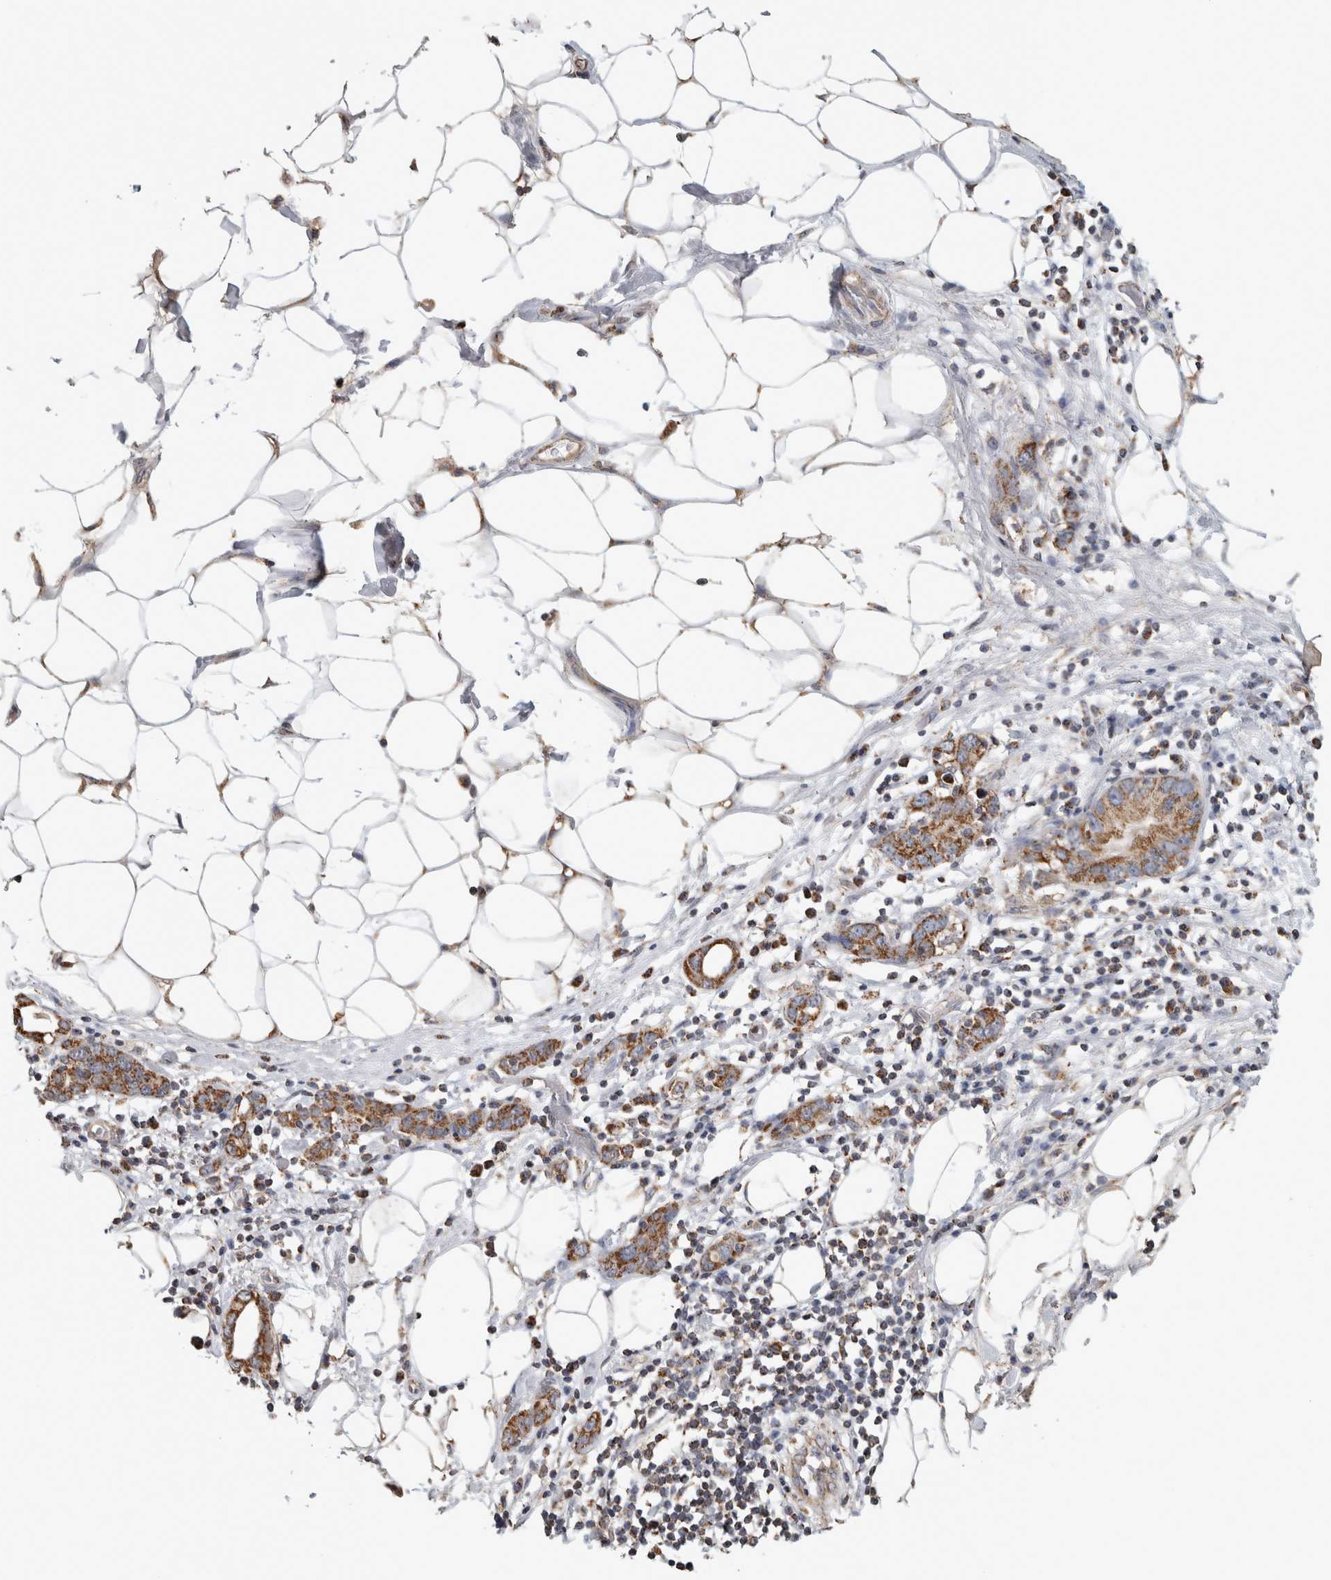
{"staining": {"intensity": "moderate", "quantity": ">75%", "location": "cytoplasmic/membranous"}, "tissue": "stomach cancer", "cell_type": "Tumor cells", "image_type": "cancer", "snomed": [{"axis": "morphology", "description": "Adenocarcinoma, NOS"}, {"axis": "topography", "description": "Stomach, lower"}], "caption": "Stomach cancer (adenocarcinoma) stained with DAB immunohistochemistry (IHC) exhibits medium levels of moderate cytoplasmic/membranous staining in approximately >75% of tumor cells.", "gene": "ST8SIA1", "patient": {"sex": "female", "age": 93}}